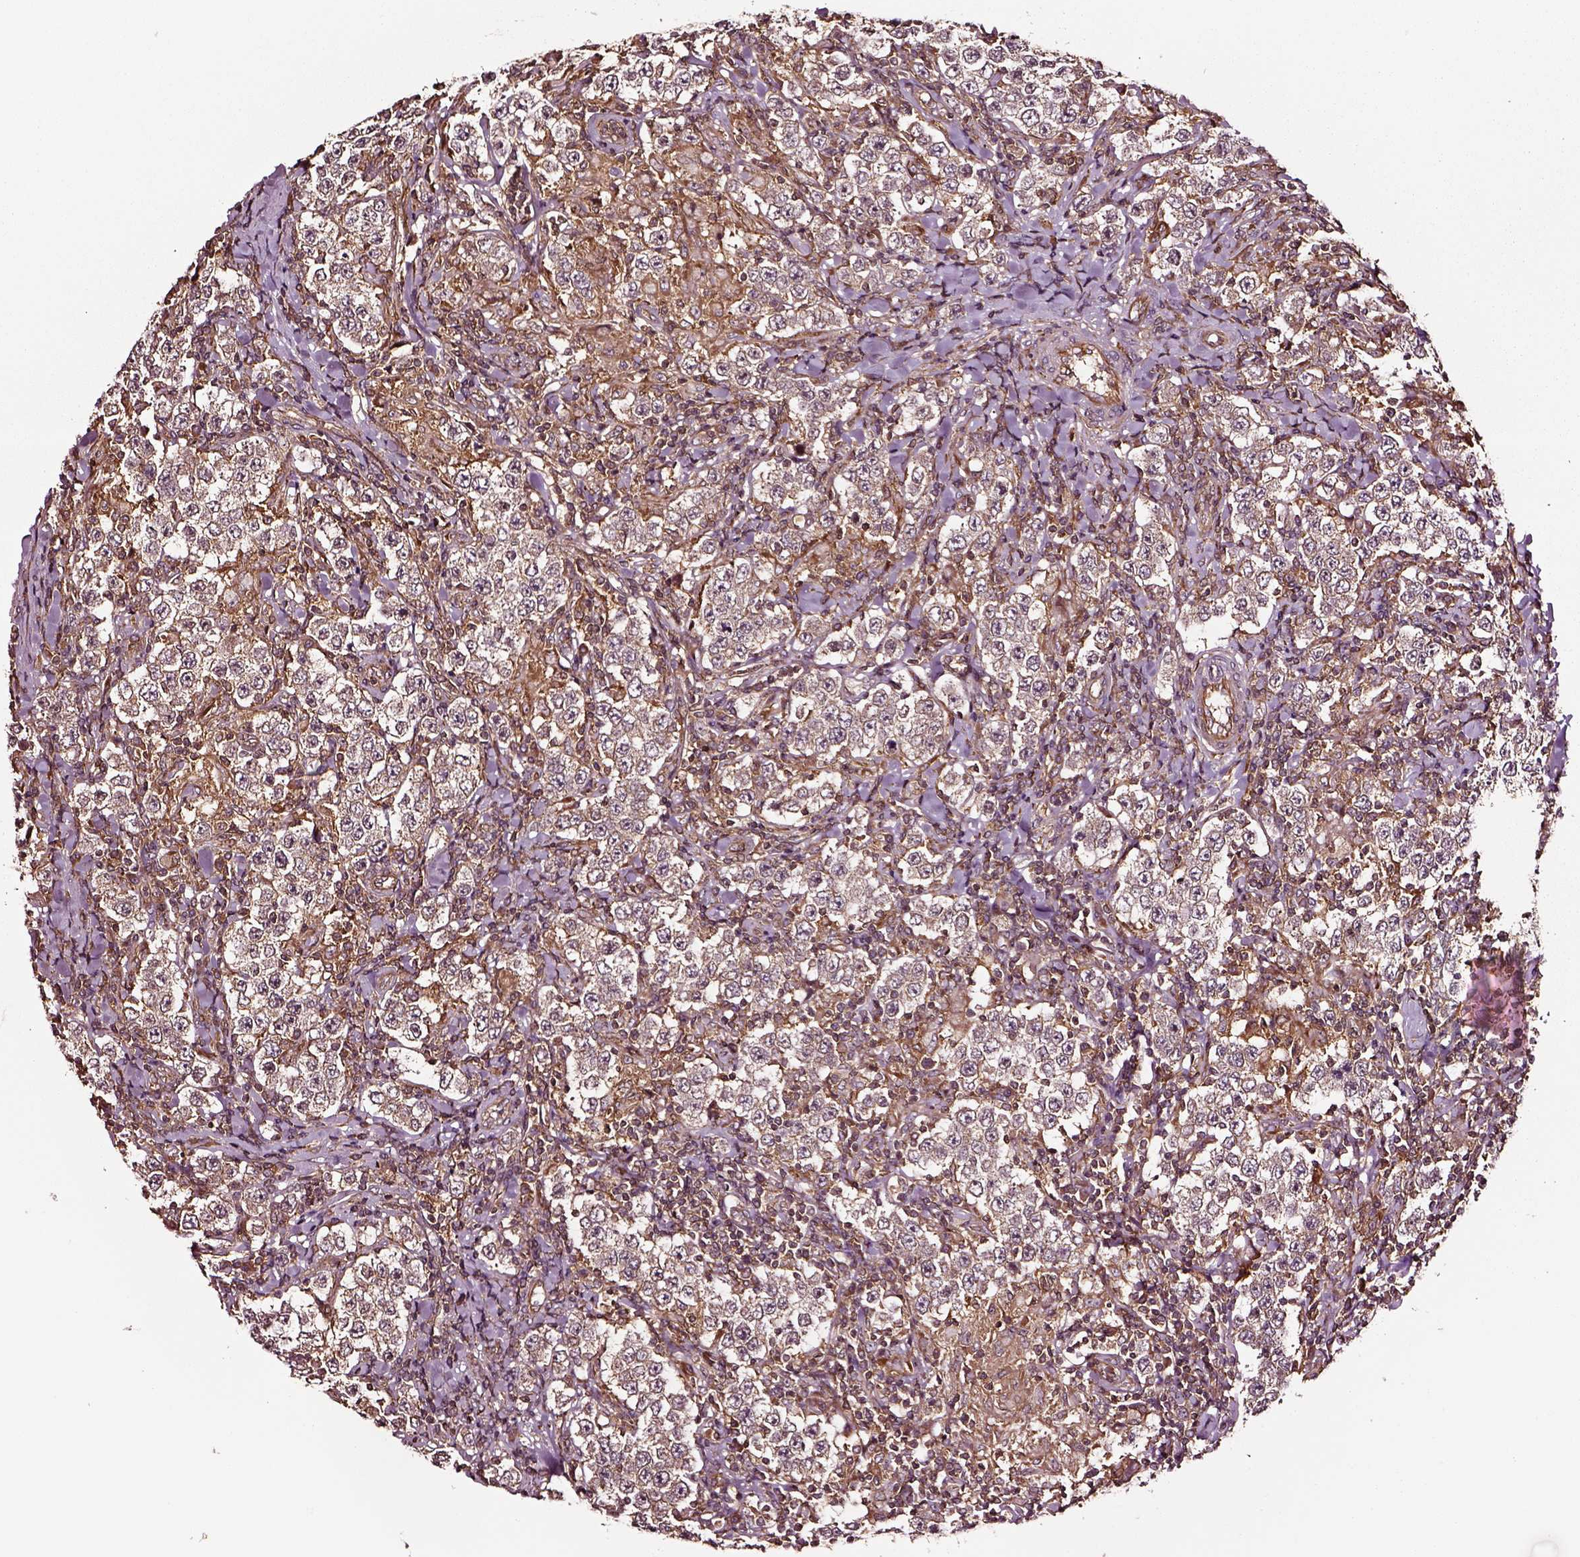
{"staining": {"intensity": "weak", "quantity": ">75%", "location": "cytoplasmic/membranous"}, "tissue": "testis cancer", "cell_type": "Tumor cells", "image_type": "cancer", "snomed": [{"axis": "morphology", "description": "Seminoma, NOS"}, {"axis": "morphology", "description": "Carcinoma, Embryonal, NOS"}, {"axis": "topography", "description": "Testis"}], "caption": "Testis seminoma tissue shows weak cytoplasmic/membranous expression in about >75% of tumor cells", "gene": "RASSF5", "patient": {"sex": "male", "age": 41}}